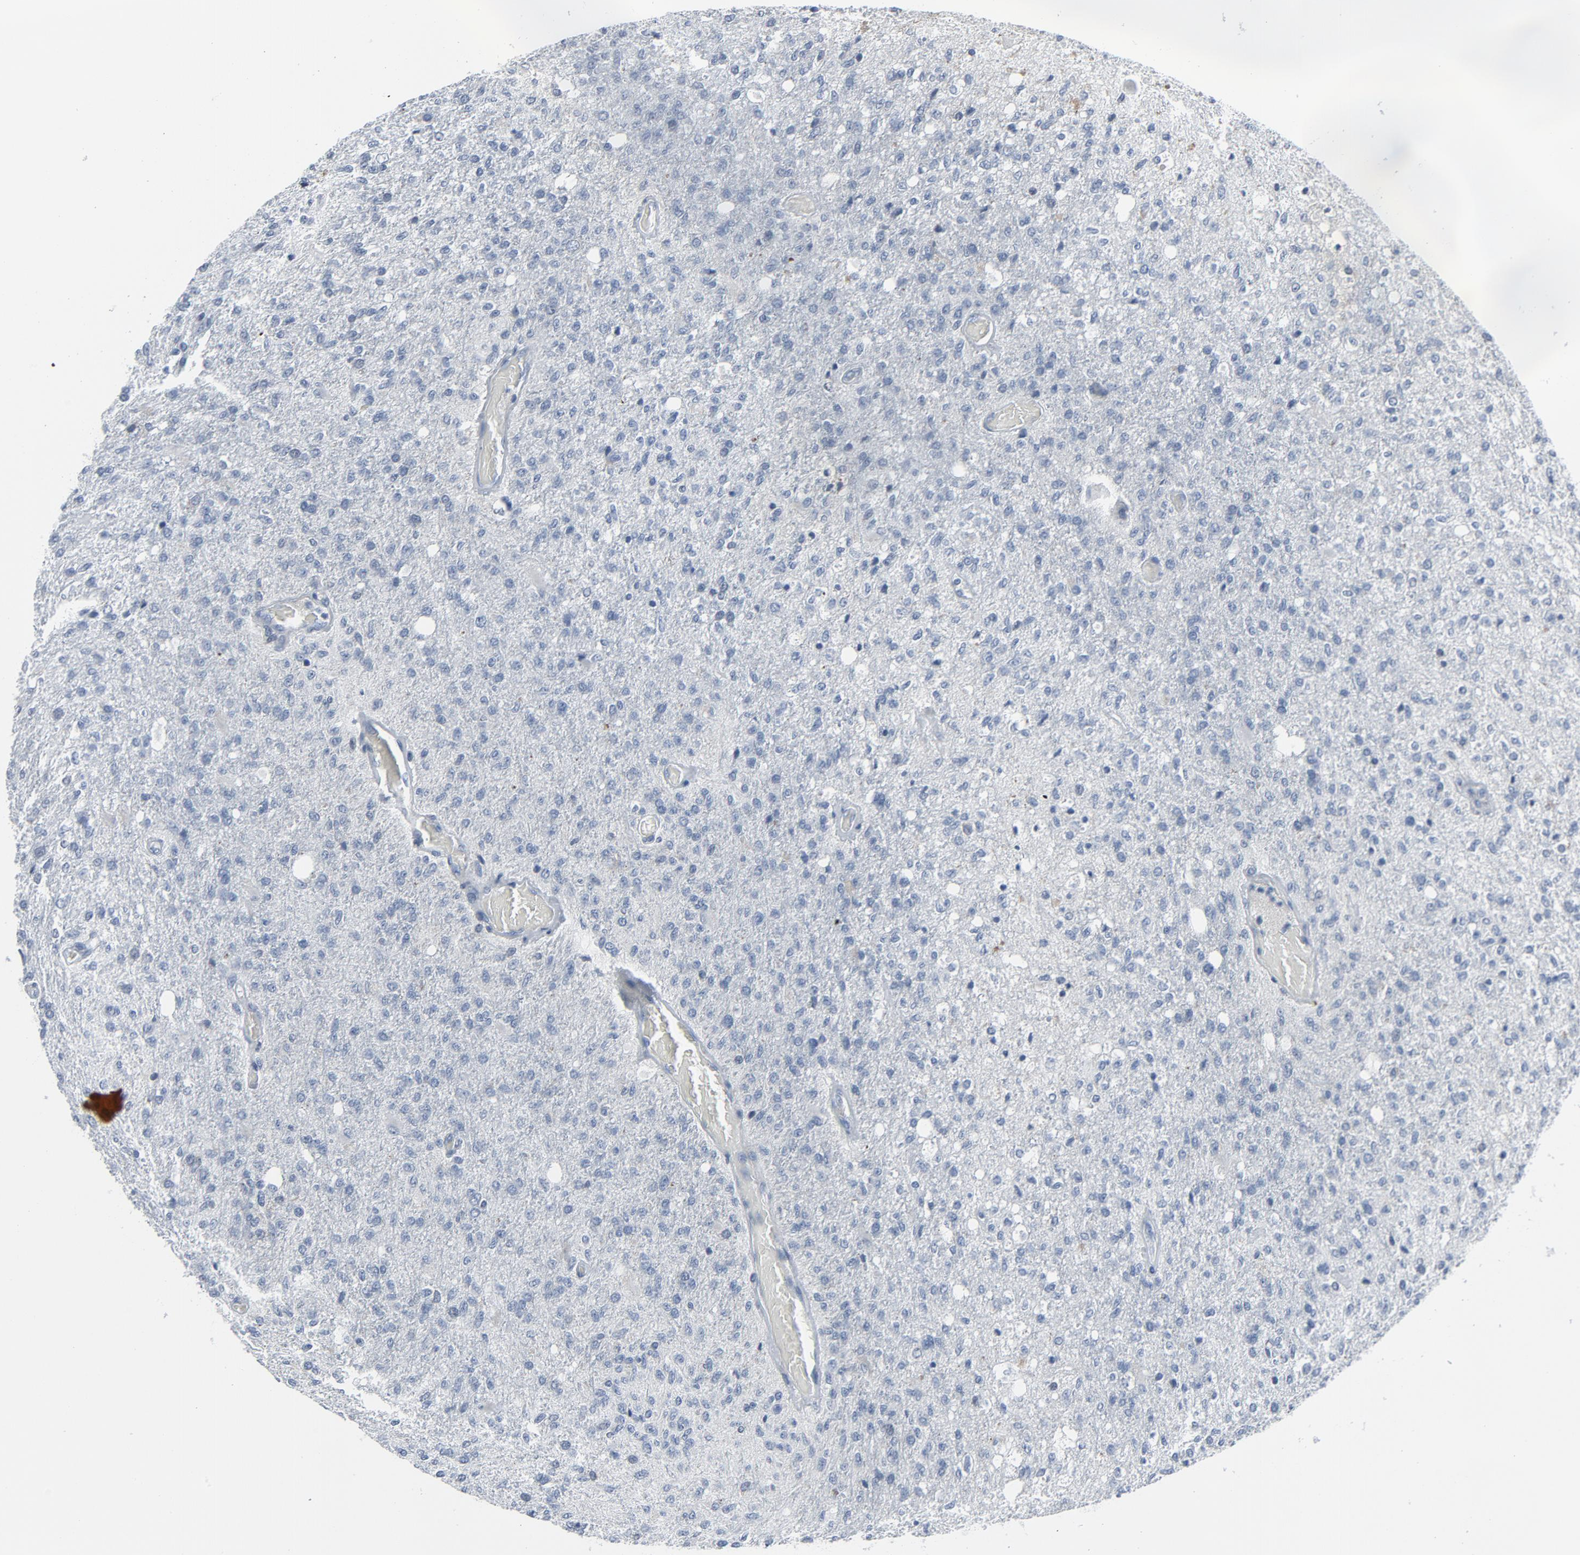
{"staining": {"intensity": "negative", "quantity": "none", "location": "none"}, "tissue": "glioma", "cell_type": "Tumor cells", "image_type": "cancer", "snomed": [{"axis": "morphology", "description": "Normal tissue, NOS"}, {"axis": "morphology", "description": "Glioma, malignant, High grade"}, {"axis": "topography", "description": "Cerebral cortex"}], "caption": "Protein analysis of high-grade glioma (malignant) shows no significant positivity in tumor cells.", "gene": "GPX2", "patient": {"sex": "male", "age": 77}}